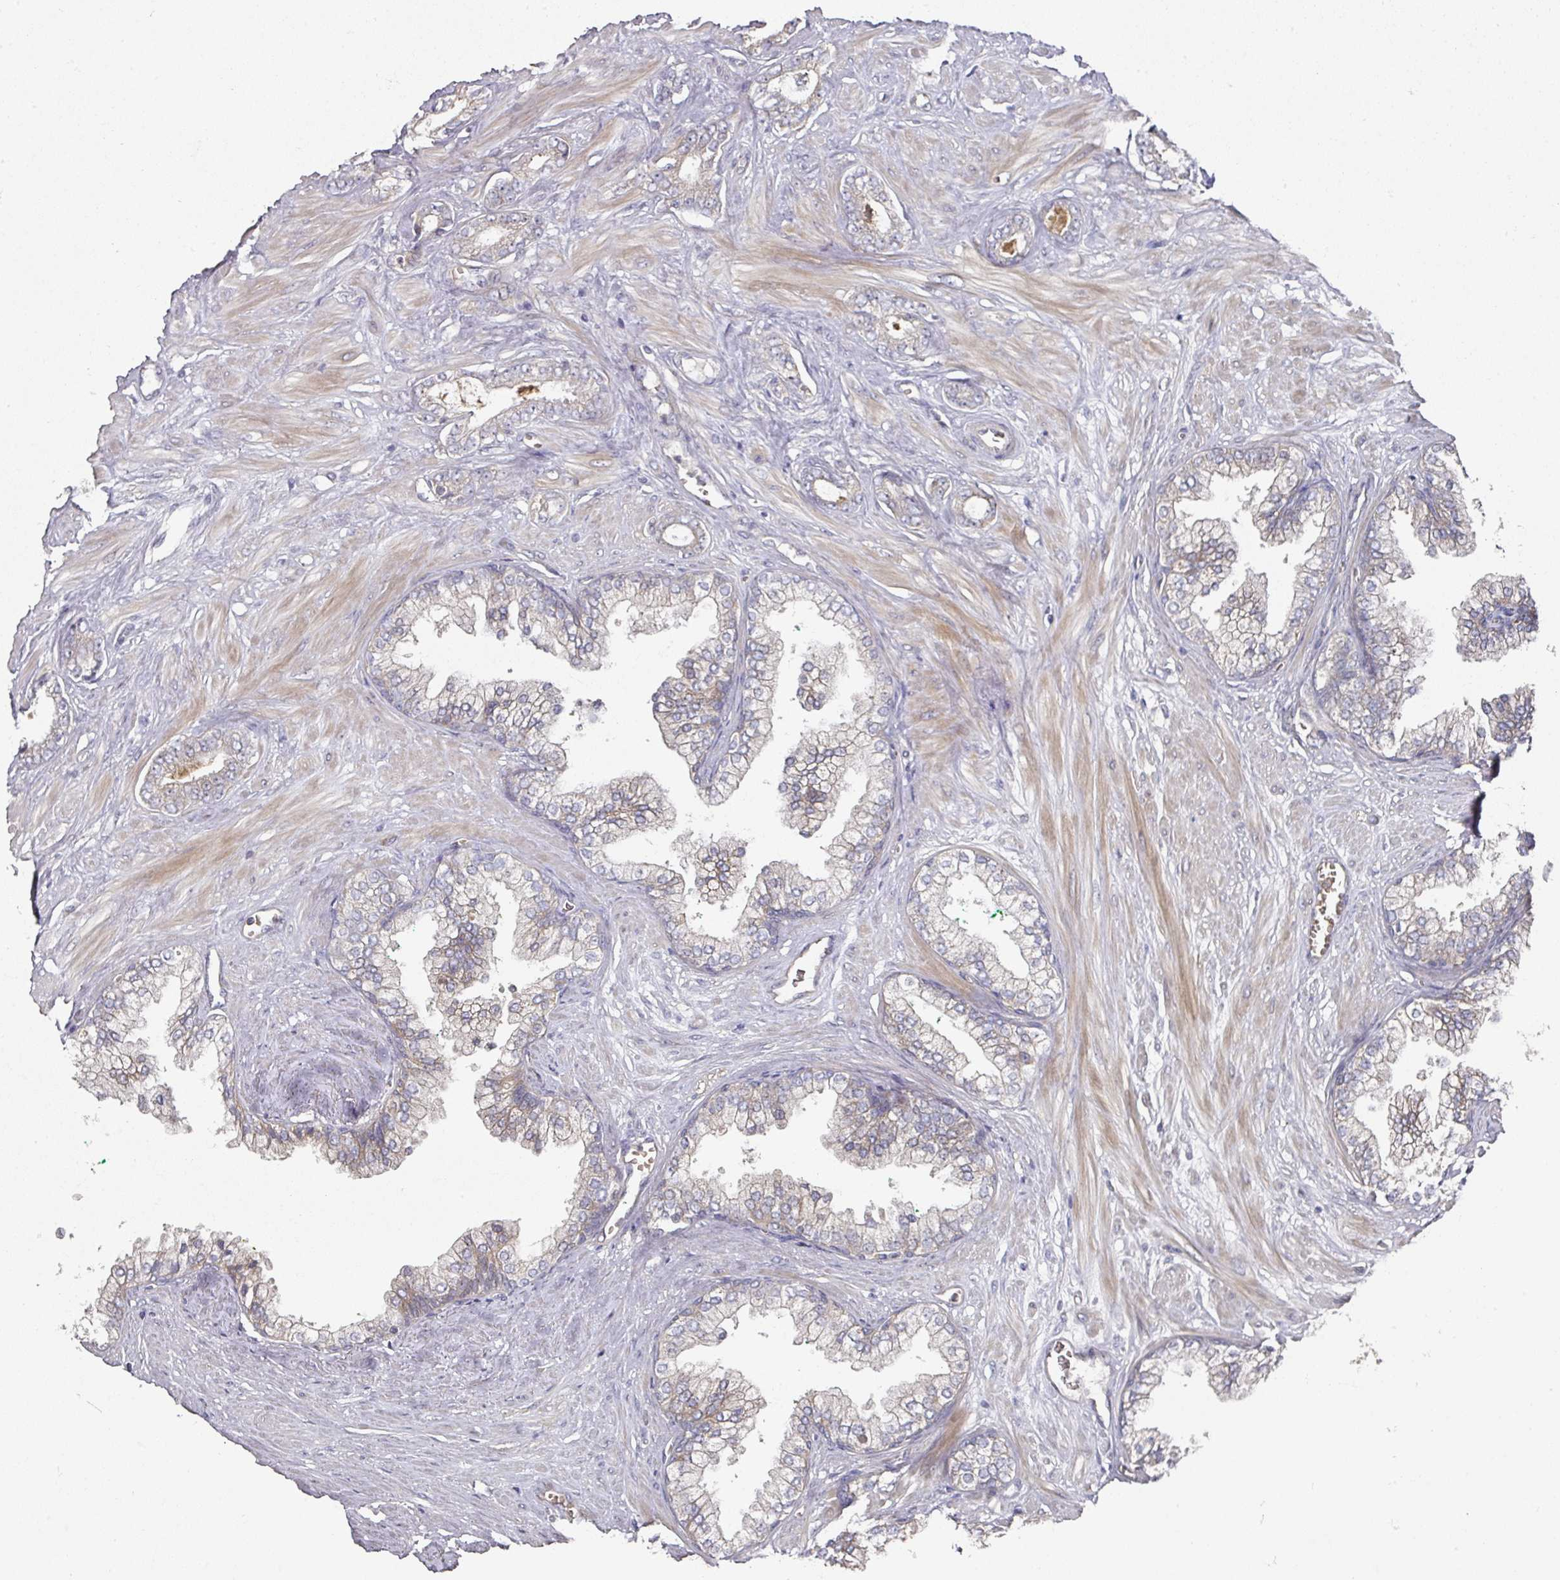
{"staining": {"intensity": "moderate", "quantity": "25%-75%", "location": "cytoplasmic/membranous"}, "tissue": "prostate cancer", "cell_type": "Tumor cells", "image_type": "cancer", "snomed": [{"axis": "morphology", "description": "Adenocarcinoma, Low grade"}, {"axis": "topography", "description": "Prostate"}], "caption": "Adenocarcinoma (low-grade) (prostate) was stained to show a protein in brown. There is medium levels of moderate cytoplasmic/membranous expression in approximately 25%-75% of tumor cells.", "gene": "DNAJC7", "patient": {"sex": "male", "age": 60}}